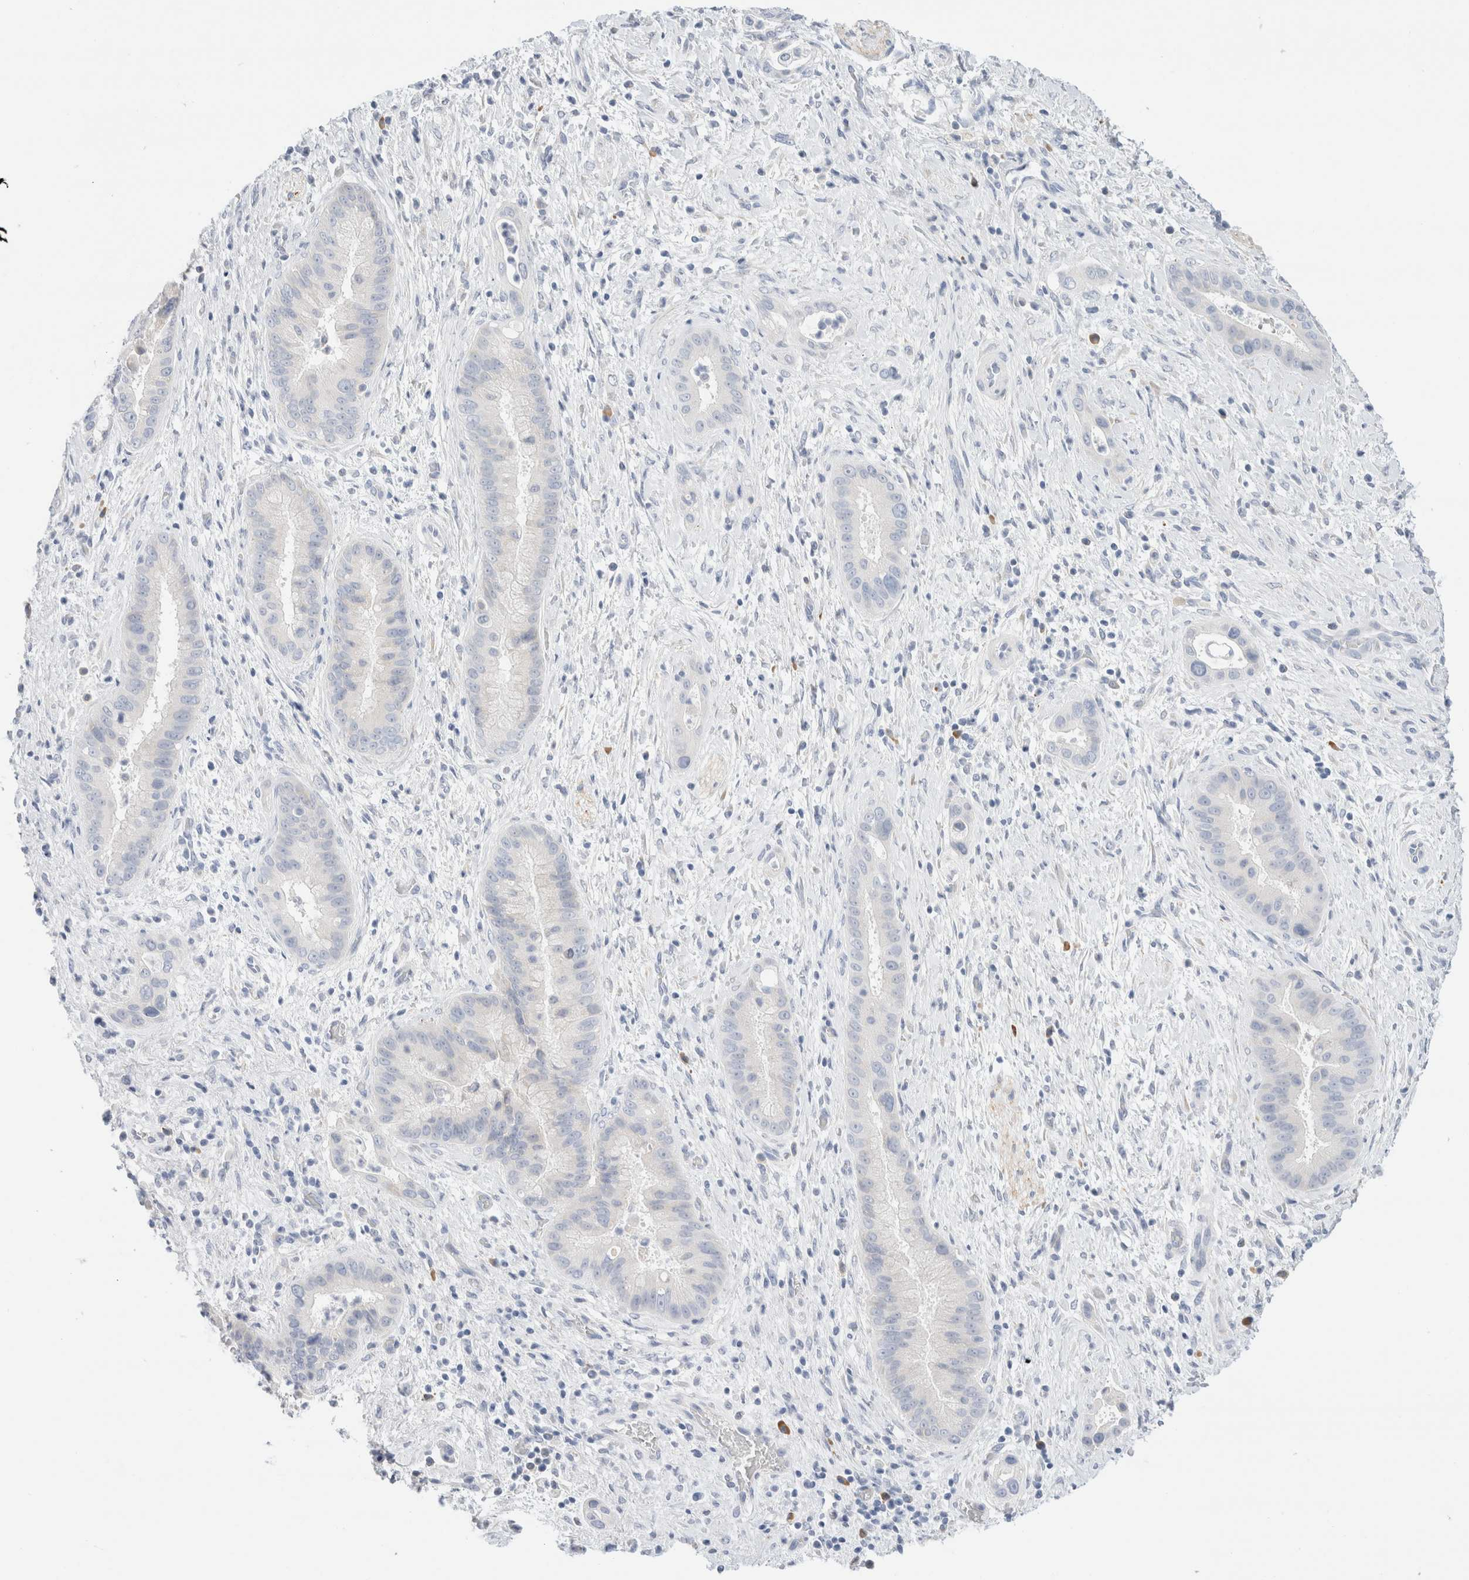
{"staining": {"intensity": "negative", "quantity": "none", "location": "none"}, "tissue": "liver cancer", "cell_type": "Tumor cells", "image_type": "cancer", "snomed": [{"axis": "morphology", "description": "Cholangiocarcinoma"}, {"axis": "topography", "description": "Liver"}], "caption": "There is no significant staining in tumor cells of cholangiocarcinoma (liver).", "gene": "GADD45G", "patient": {"sex": "female", "age": 54}}